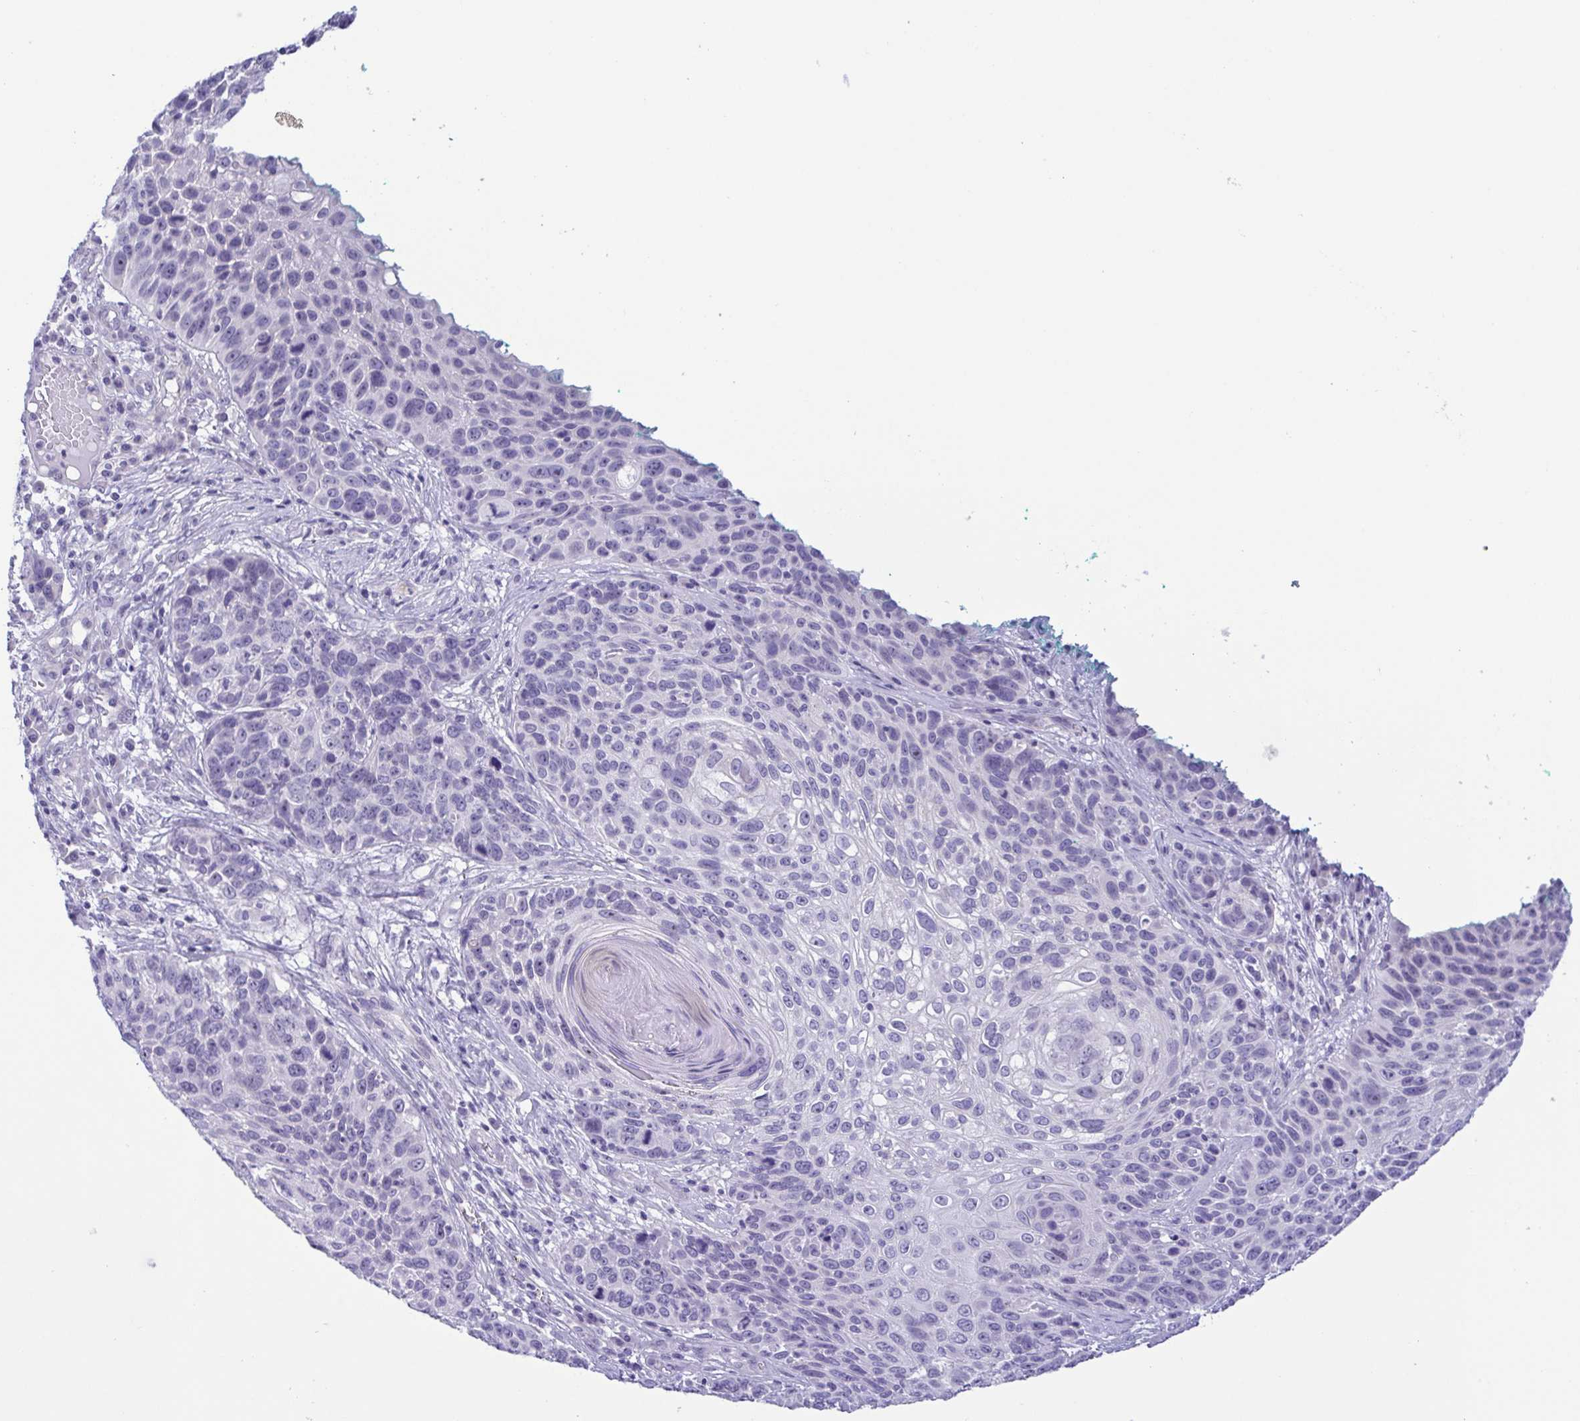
{"staining": {"intensity": "negative", "quantity": "none", "location": "none"}, "tissue": "skin cancer", "cell_type": "Tumor cells", "image_type": "cancer", "snomed": [{"axis": "morphology", "description": "Squamous cell carcinoma, NOS"}, {"axis": "topography", "description": "Skin"}], "caption": "Protein analysis of skin cancer shows no significant positivity in tumor cells.", "gene": "MYL7", "patient": {"sex": "male", "age": 92}}